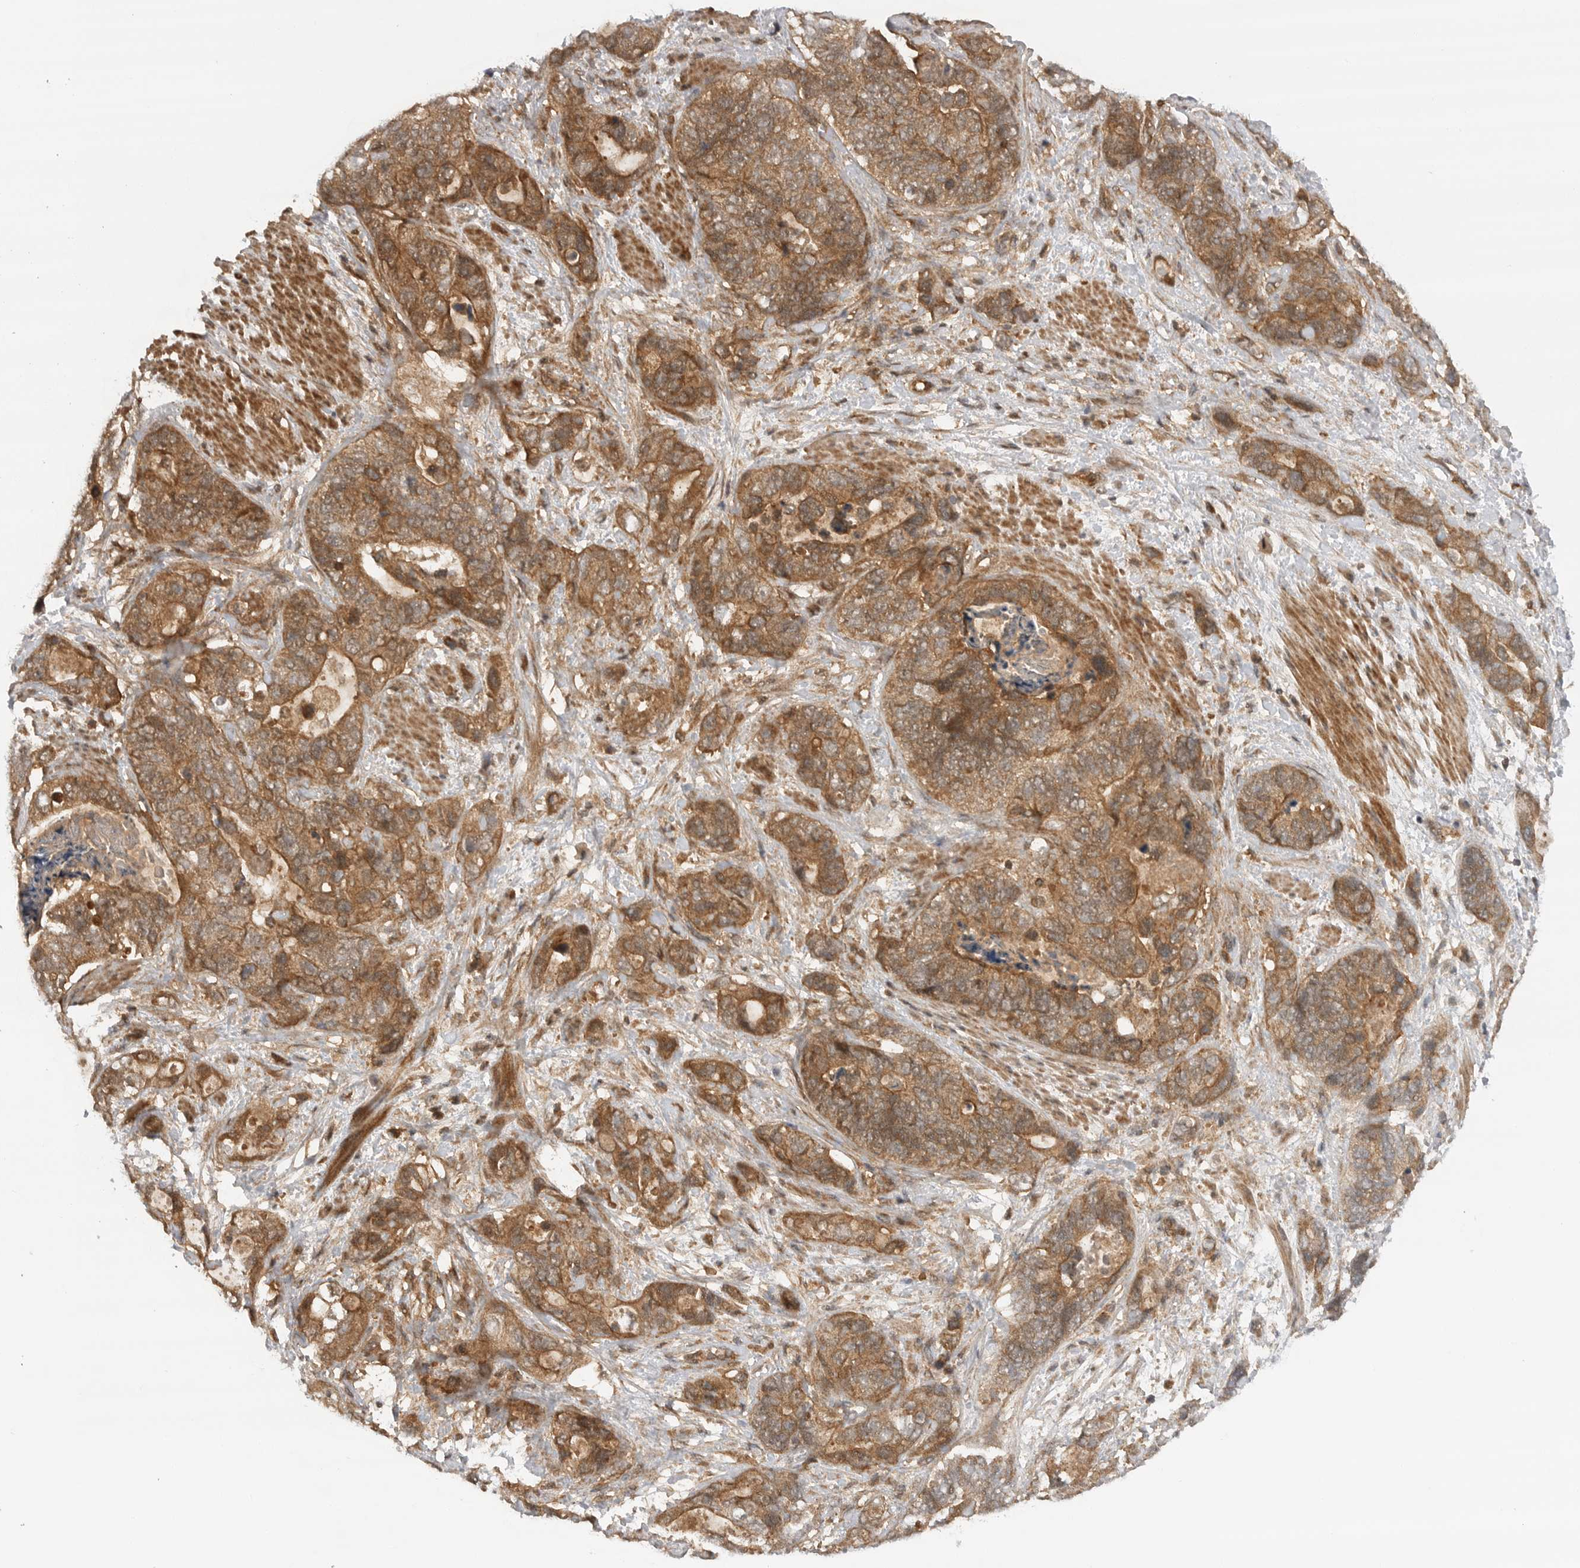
{"staining": {"intensity": "moderate", "quantity": ">75%", "location": "cytoplasmic/membranous"}, "tissue": "stomach cancer", "cell_type": "Tumor cells", "image_type": "cancer", "snomed": [{"axis": "morphology", "description": "Normal tissue, NOS"}, {"axis": "morphology", "description": "Adenocarcinoma, NOS"}, {"axis": "topography", "description": "Stomach"}], "caption": "Immunohistochemical staining of stomach cancer displays medium levels of moderate cytoplasmic/membranous protein staining in about >75% of tumor cells. The staining is performed using DAB brown chromogen to label protein expression. The nuclei are counter-stained blue using hematoxylin.", "gene": "PRDX4", "patient": {"sex": "female", "age": 89}}